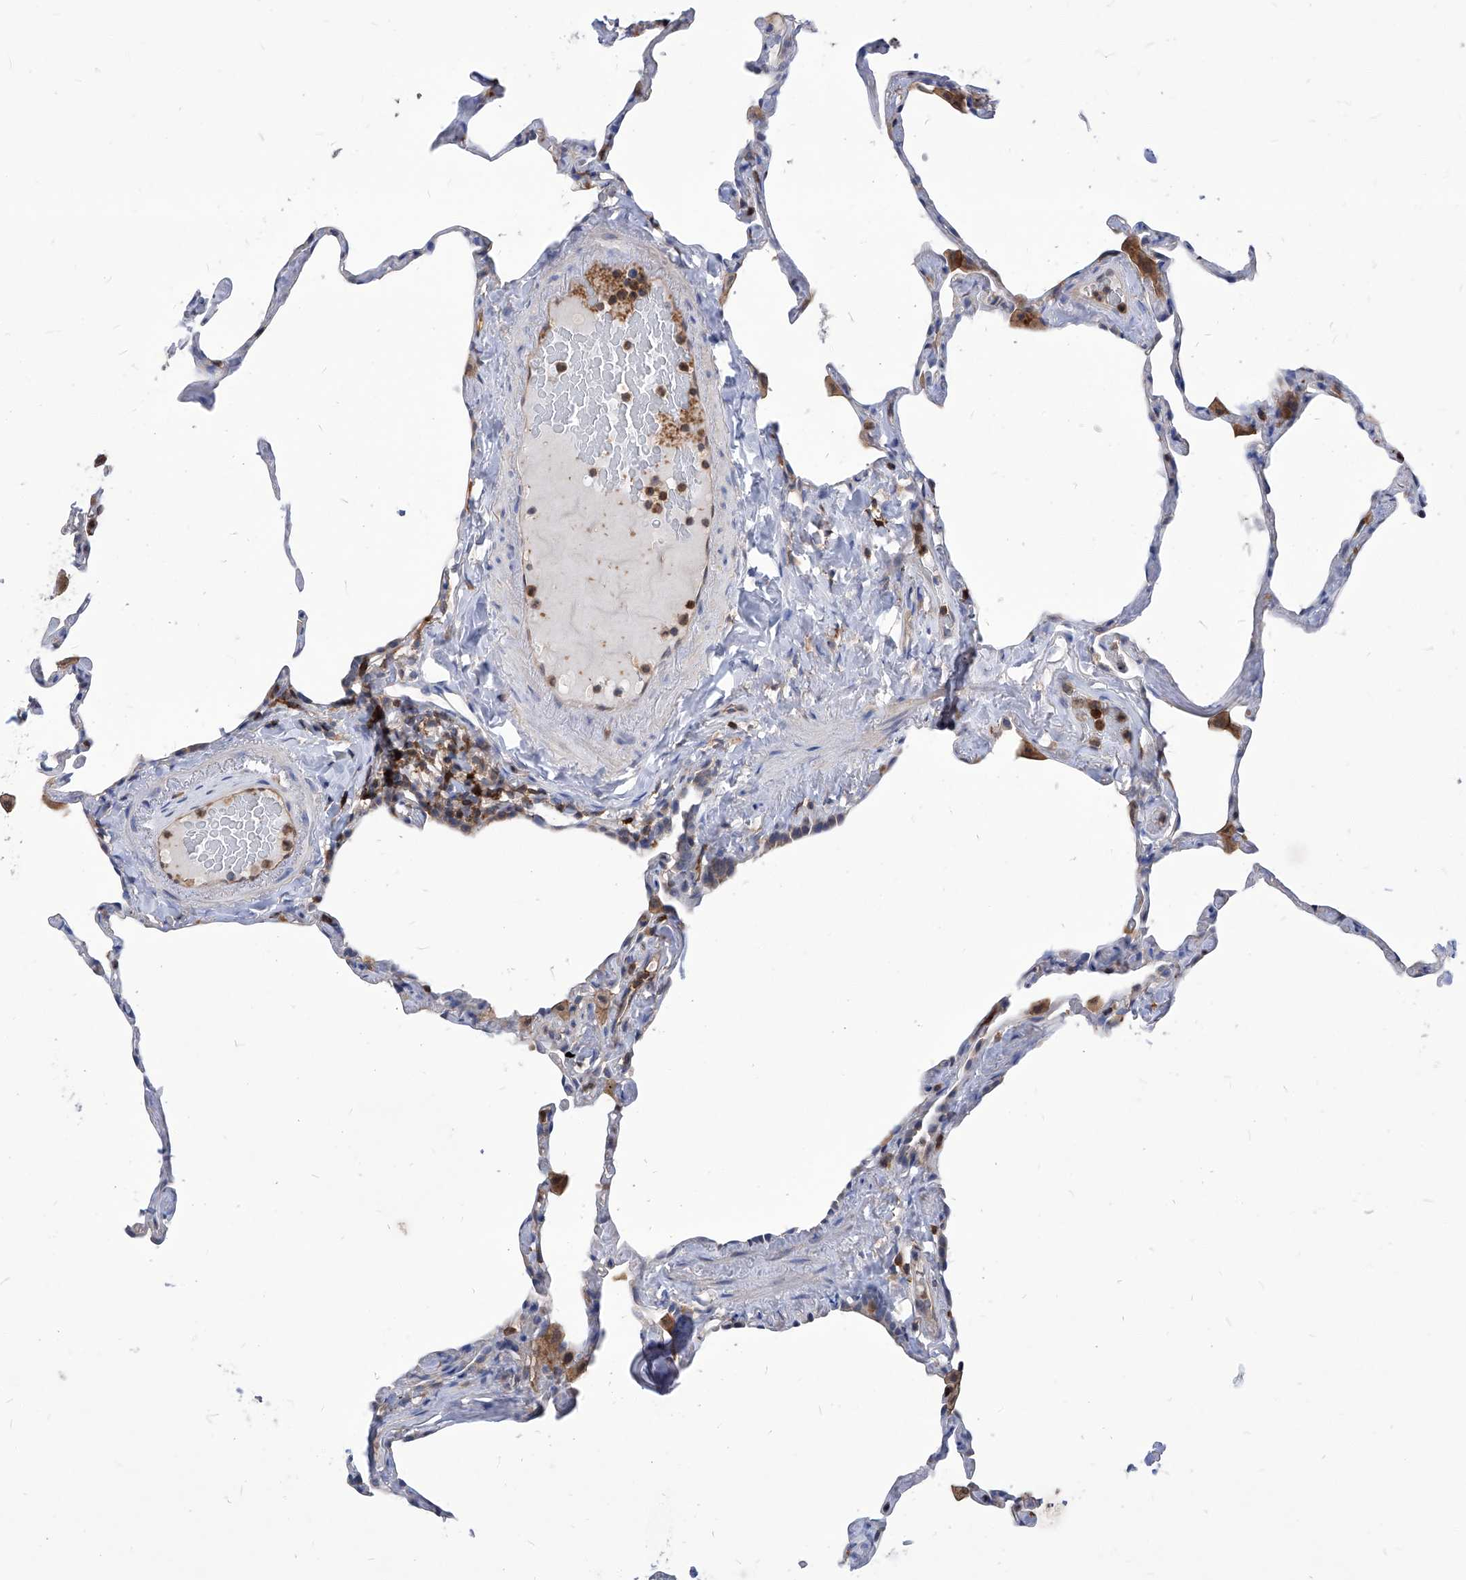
{"staining": {"intensity": "negative", "quantity": "none", "location": "none"}, "tissue": "lung", "cell_type": "Alveolar cells", "image_type": "normal", "snomed": [{"axis": "morphology", "description": "Normal tissue, NOS"}, {"axis": "topography", "description": "Lung"}], "caption": "Lung was stained to show a protein in brown. There is no significant expression in alveolar cells.", "gene": "ABRACL", "patient": {"sex": "male", "age": 65}}